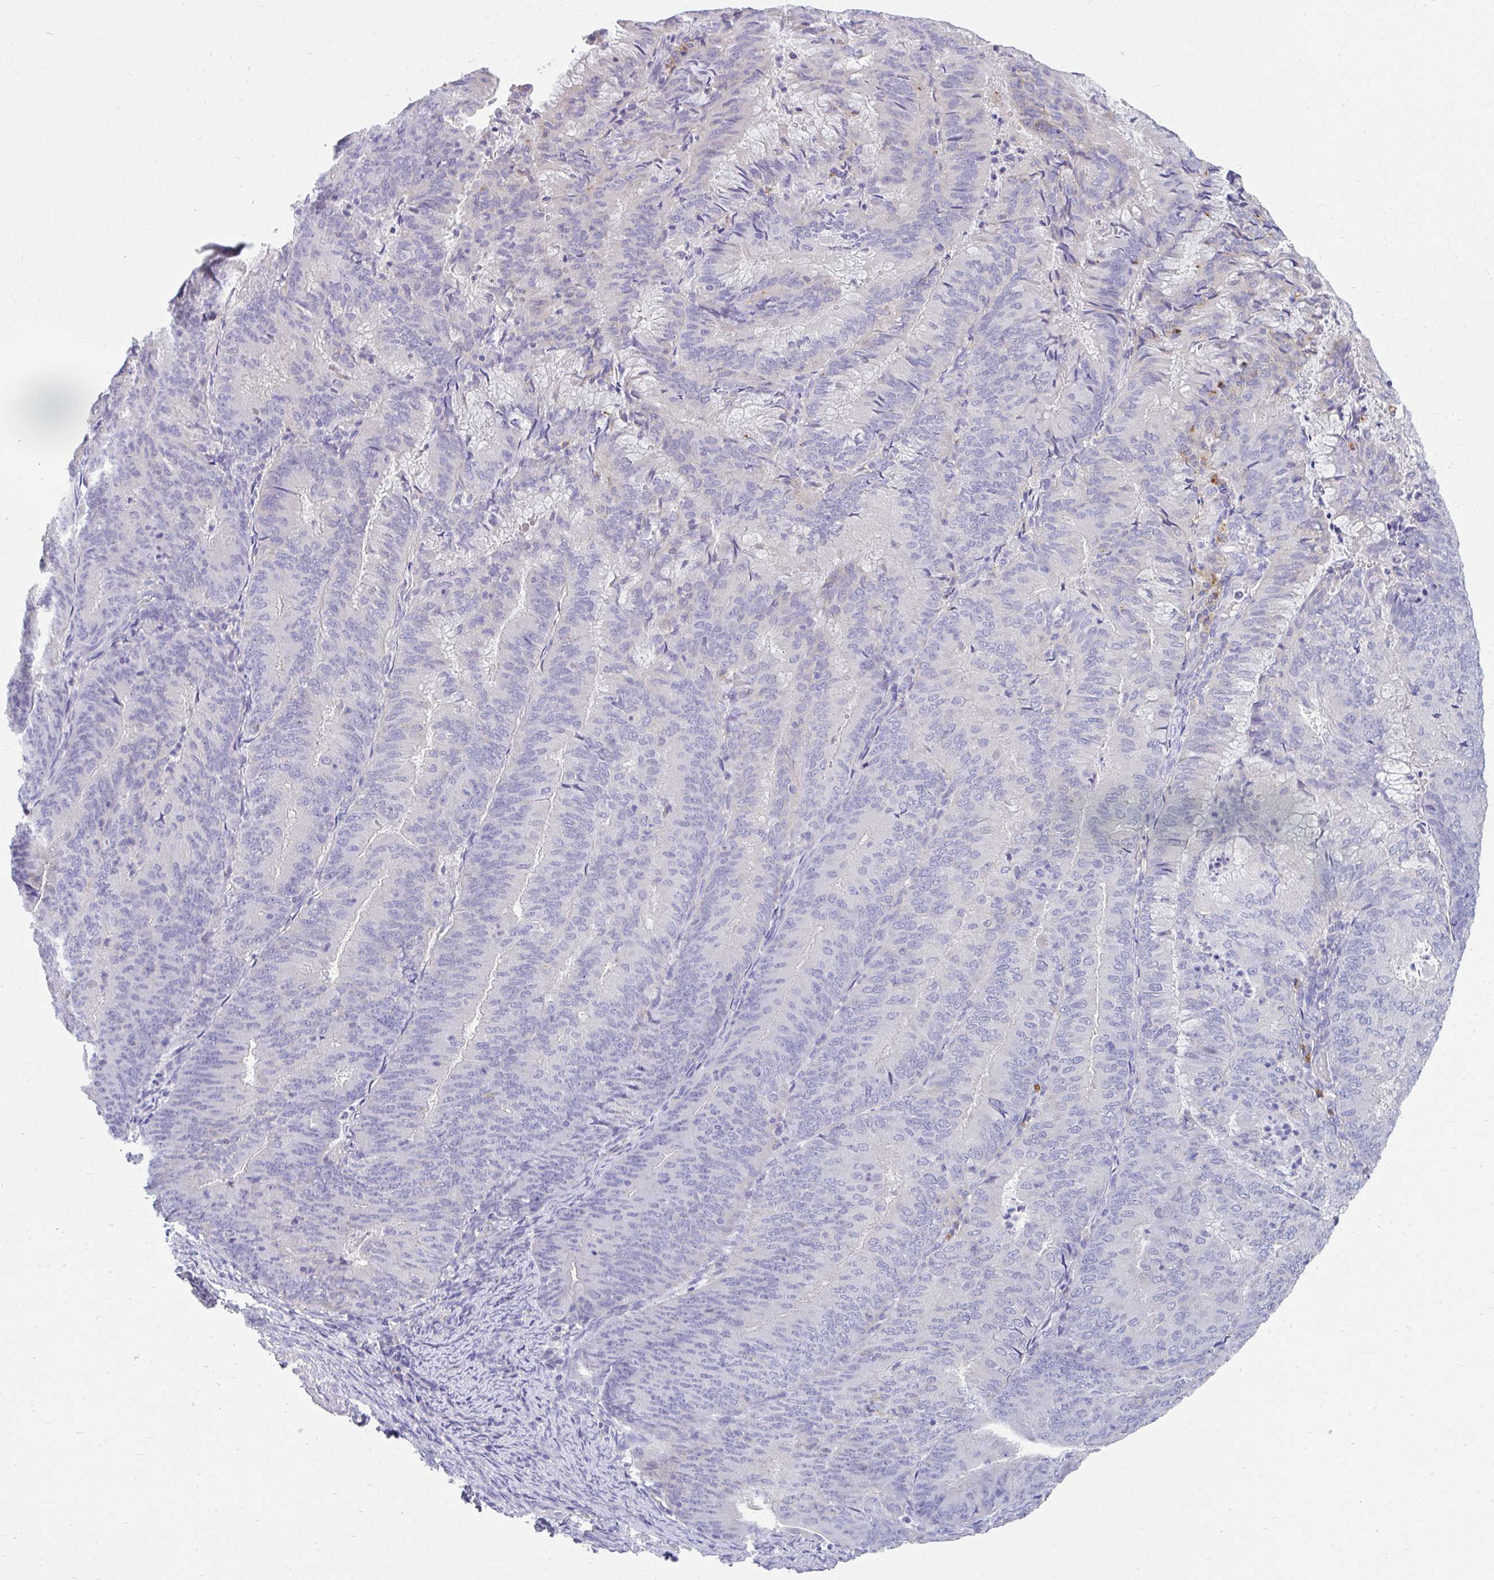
{"staining": {"intensity": "negative", "quantity": "none", "location": "none"}, "tissue": "endometrial cancer", "cell_type": "Tumor cells", "image_type": "cancer", "snomed": [{"axis": "morphology", "description": "Adenocarcinoma, NOS"}, {"axis": "topography", "description": "Endometrium"}], "caption": "This is an IHC histopathology image of human adenocarcinoma (endometrial). There is no expression in tumor cells.", "gene": "ZNF33A", "patient": {"sex": "female", "age": 57}}